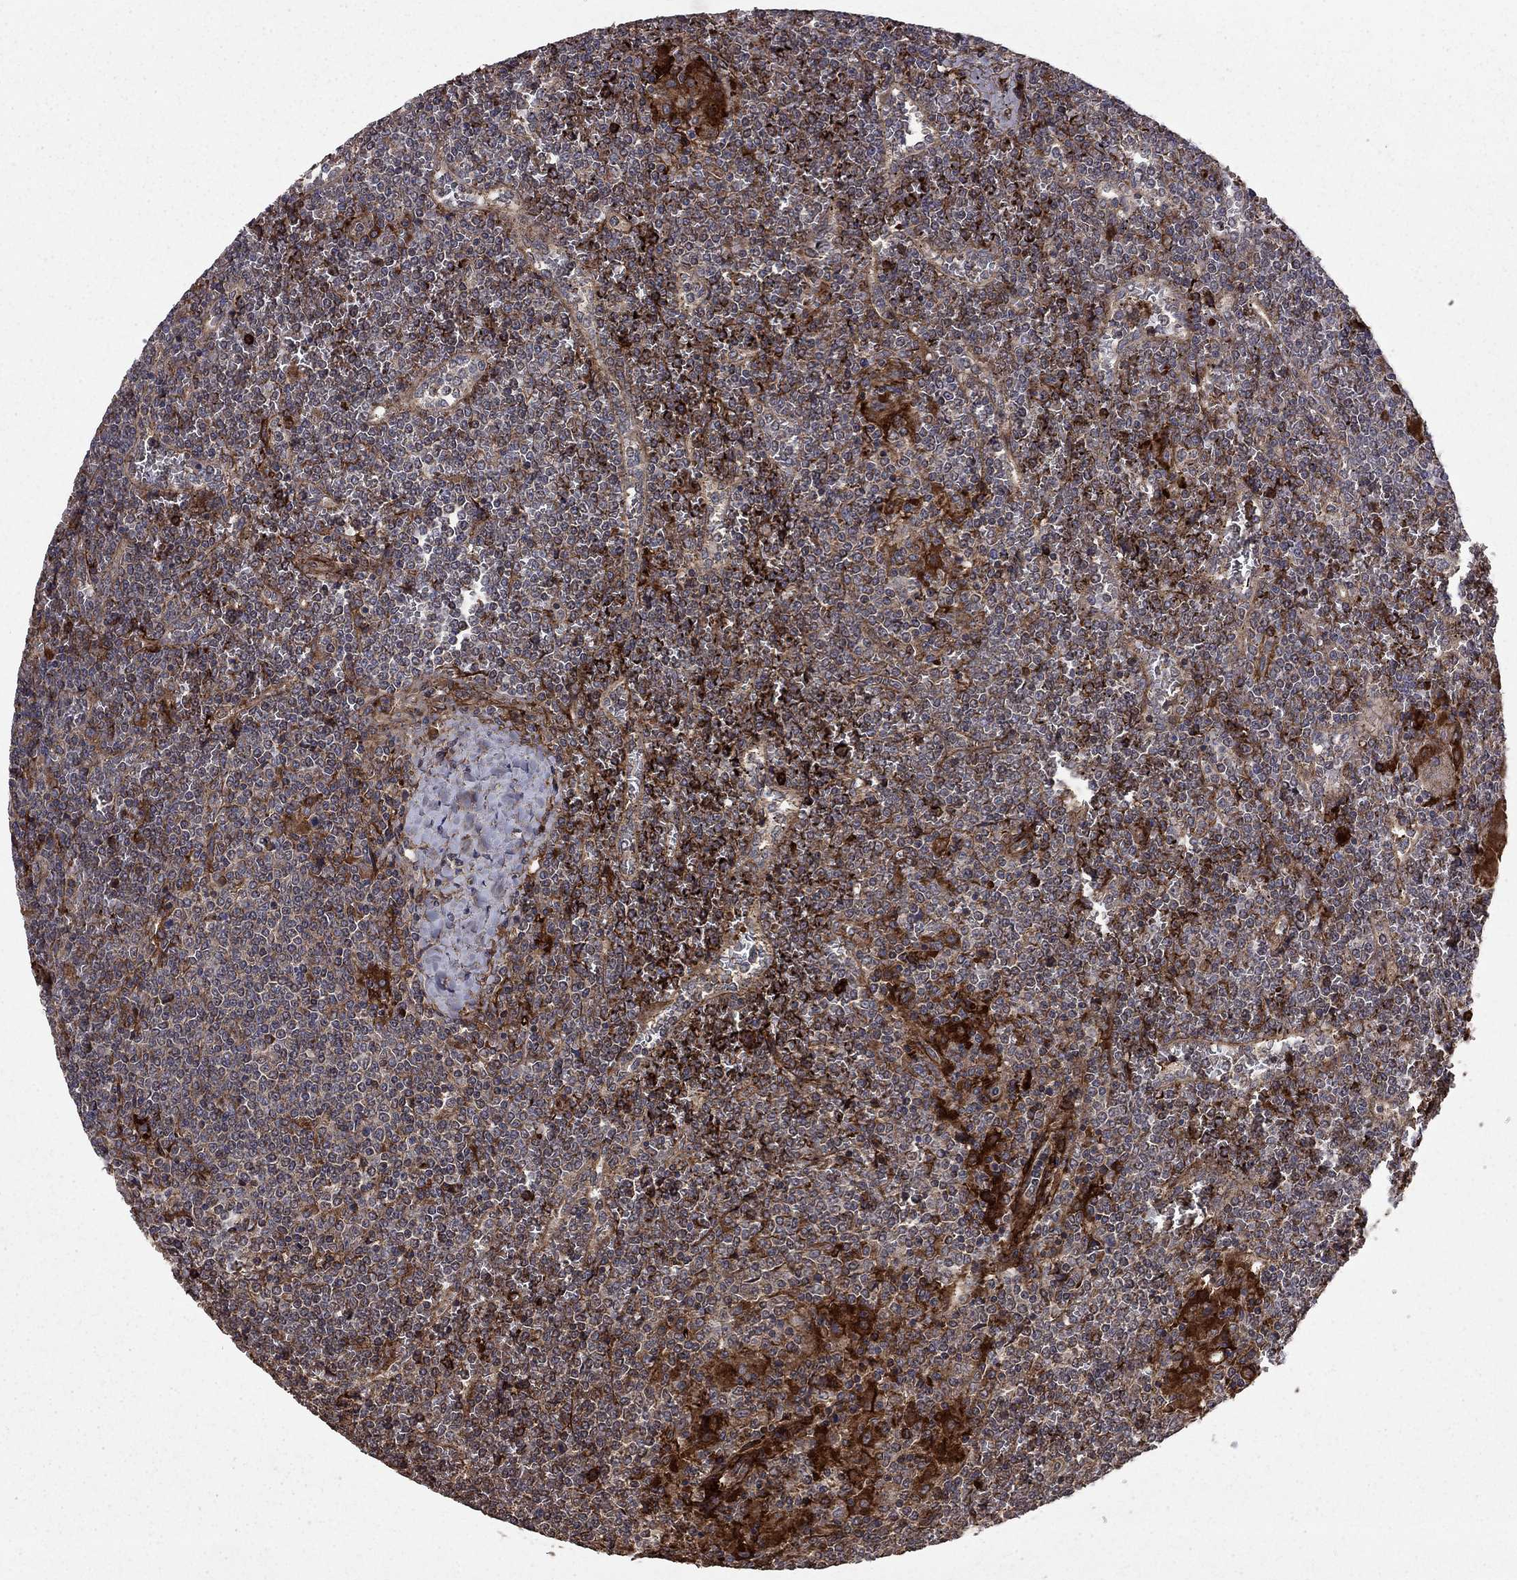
{"staining": {"intensity": "negative", "quantity": "none", "location": "none"}, "tissue": "lymphoma", "cell_type": "Tumor cells", "image_type": "cancer", "snomed": [{"axis": "morphology", "description": "Malignant lymphoma, non-Hodgkin's type, Low grade"}, {"axis": "topography", "description": "Spleen"}], "caption": "Malignant lymphoma, non-Hodgkin's type (low-grade) stained for a protein using immunohistochemistry (IHC) shows no expression tumor cells.", "gene": "COL18A1", "patient": {"sex": "female", "age": 19}}